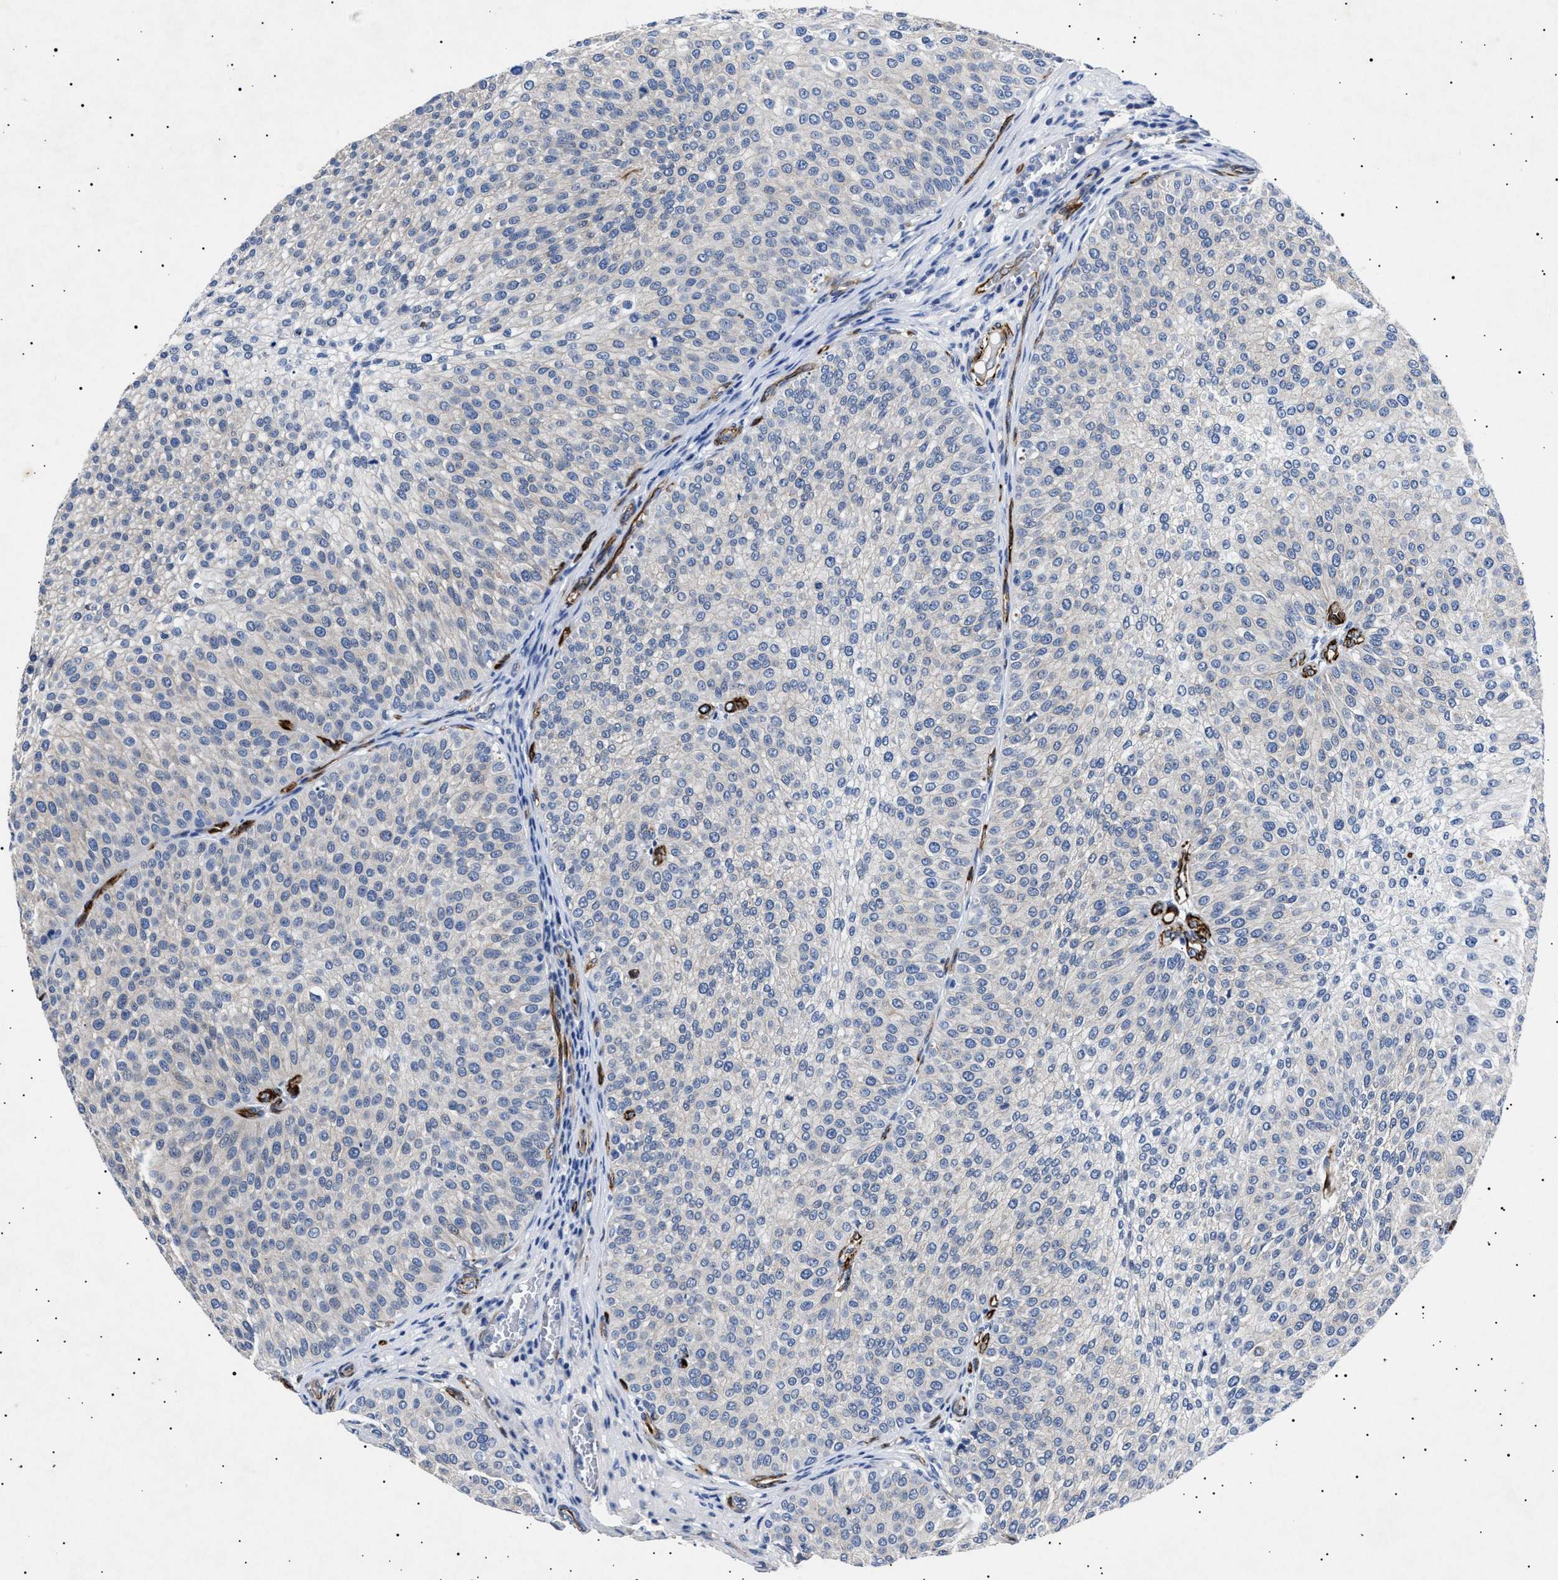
{"staining": {"intensity": "negative", "quantity": "none", "location": "none"}, "tissue": "urothelial cancer", "cell_type": "Tumor cells", "image_type": "cancer", "snomed": [{"axis": "morphology", "description": "Urothelial carcinoma, Low grade"}, {"axis": "topography", "description": "Smooth muscle"}, {"axis": "topography", "description": "Urinary bladder"}], "caption": "Immunohistochemistry histopathology image of urothelial cancer stained for a protein (brown), which displays no positivity in tumor cells.", "gene": "OLFML2A", "patient": {"sex": "male", "age": 60}}